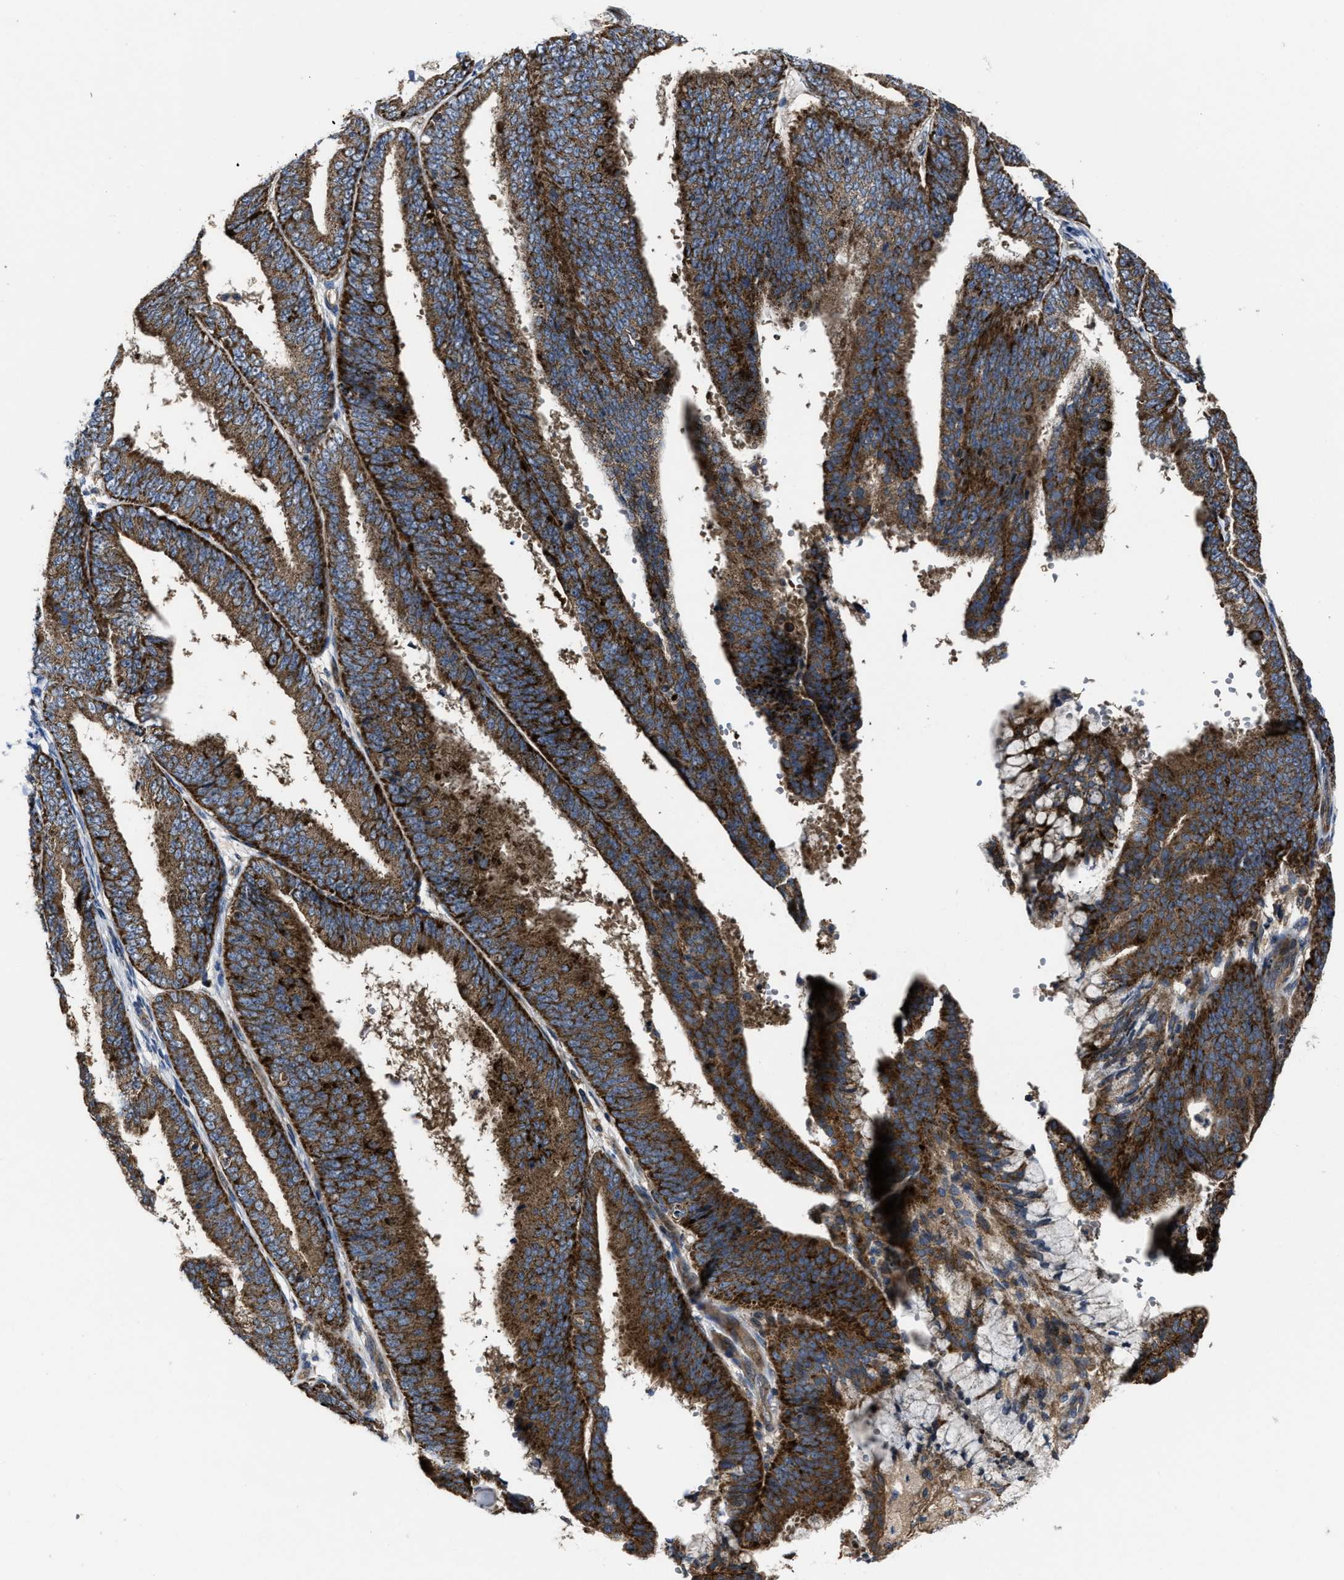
{"staining": {"intensity": "strong", "quantity": ">75%", "location": "cytoplasmic/membranous"}, "tissue": "endometrial cancer", "cell_type": "Tumor cells", "image_type": "cancer", "snomed": [{"axis": "morphology", "description": "Adenocarcinoma, NOS"}, {"axis": "topography", "description": "Endometrium"}], "caption": "High-magnification brightfield microscopy of endometrial adenocarcinoma stained with DAB (brown) and counterstained with hematoxylin (blue). tumor cells exhibit strong cytoplasmic/membranous positivity is appreciated in approximately>75% of cells.", "gene": "PASK", "patient": {"sex": "female", "age": 63}}